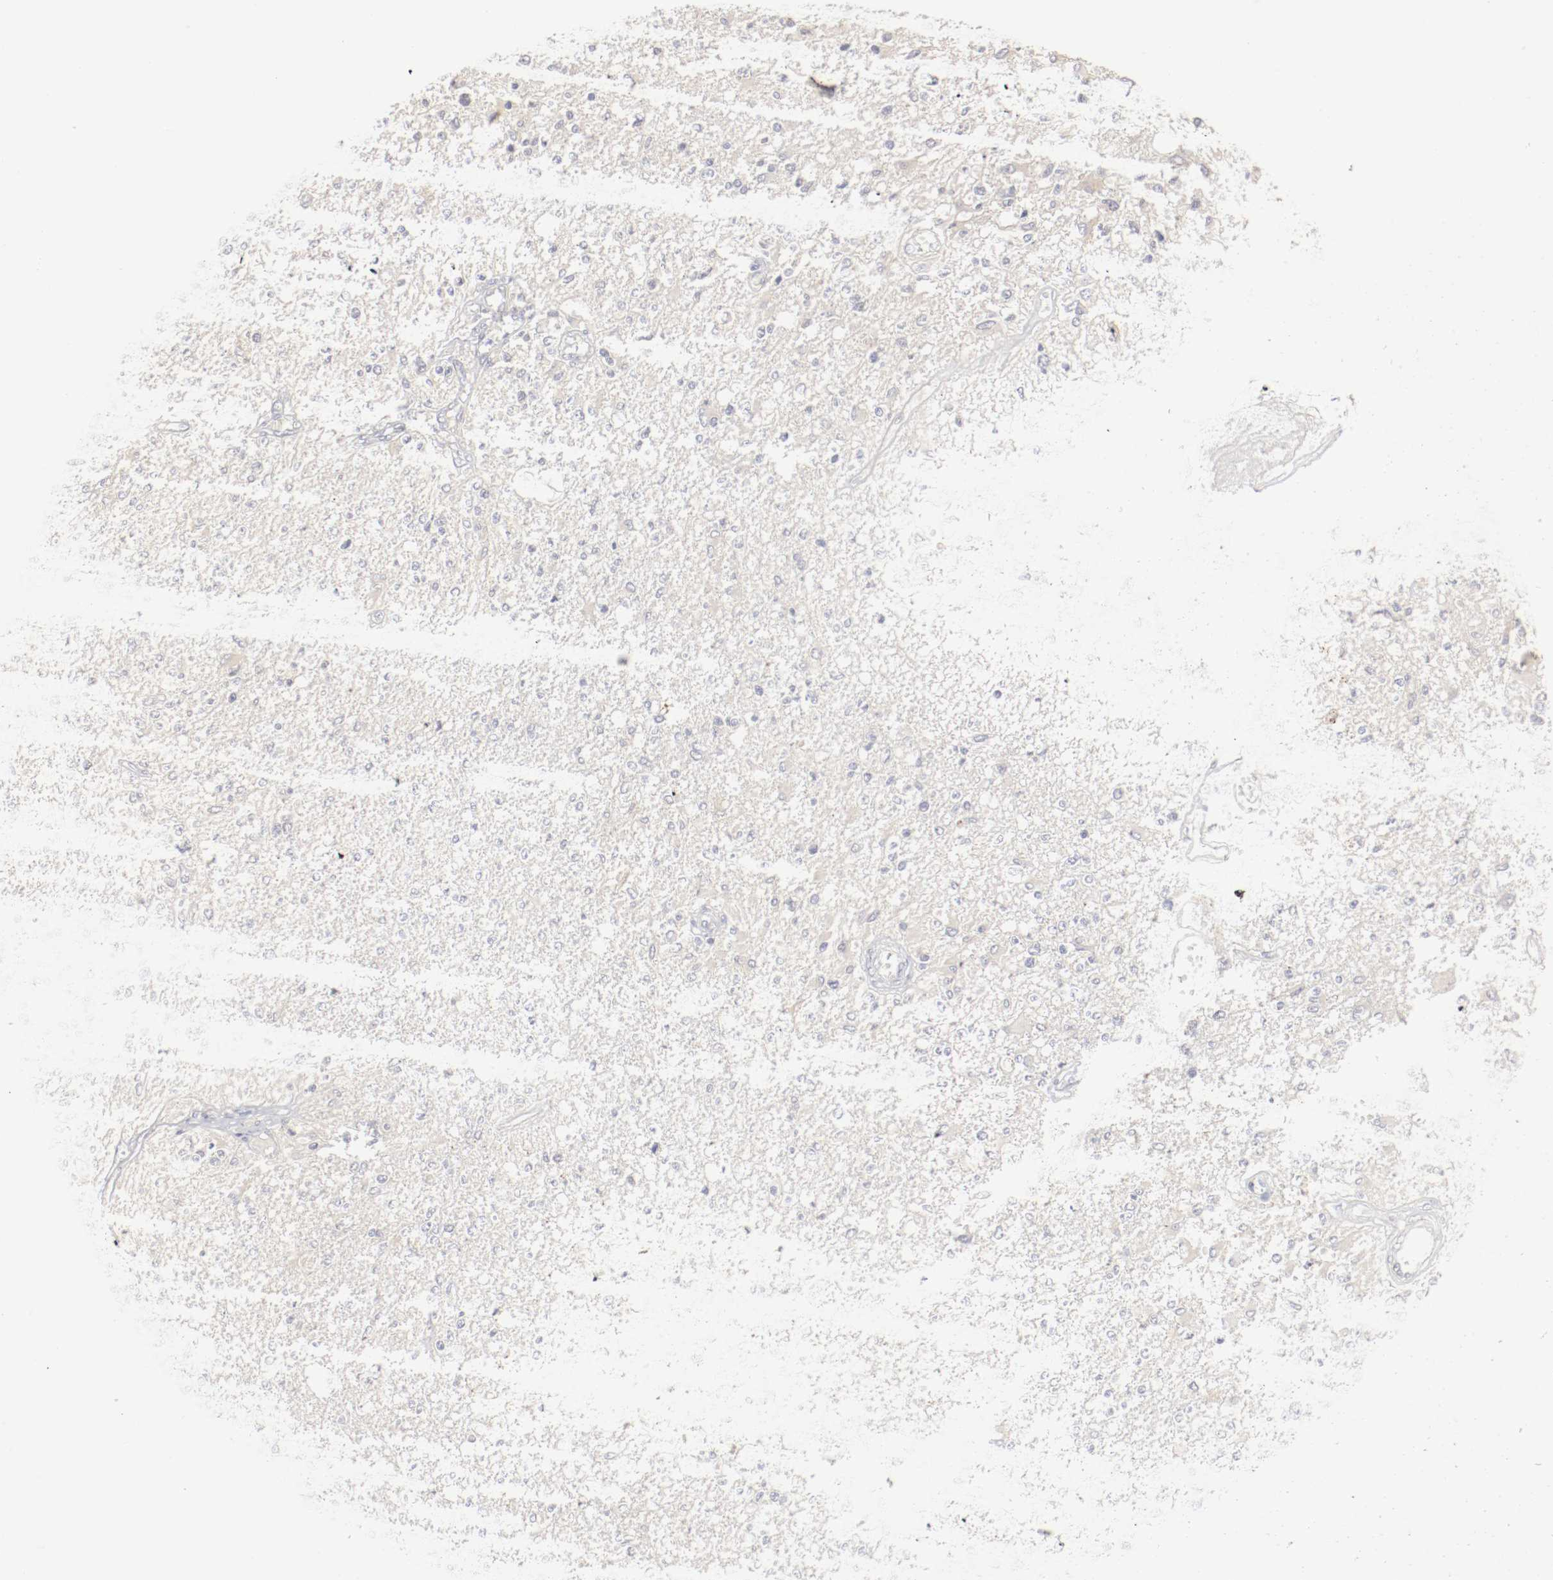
{"staining": {"intensity": "weak", "quantity": "<25%", "location": "cytoplasmic/membranous"}, "tissue": "glioma", "cell_type": "Tumor cells", "image_type": "cancer", "snomed": [{"axis": "morphology", "description": "Glioma, malignant, High grade"}, {"axis": "topography", "description": "Cerebral cortex"}], "caption": "Tumor cells are negative for brown protein staining in malignant high-grade glioma. (DAB (3,3'-diaminobenzidine) immunohistochemistry (IHC), high magnification).", "gene": "DNAL4", "patient": {"sex": "male", "age": 76}}